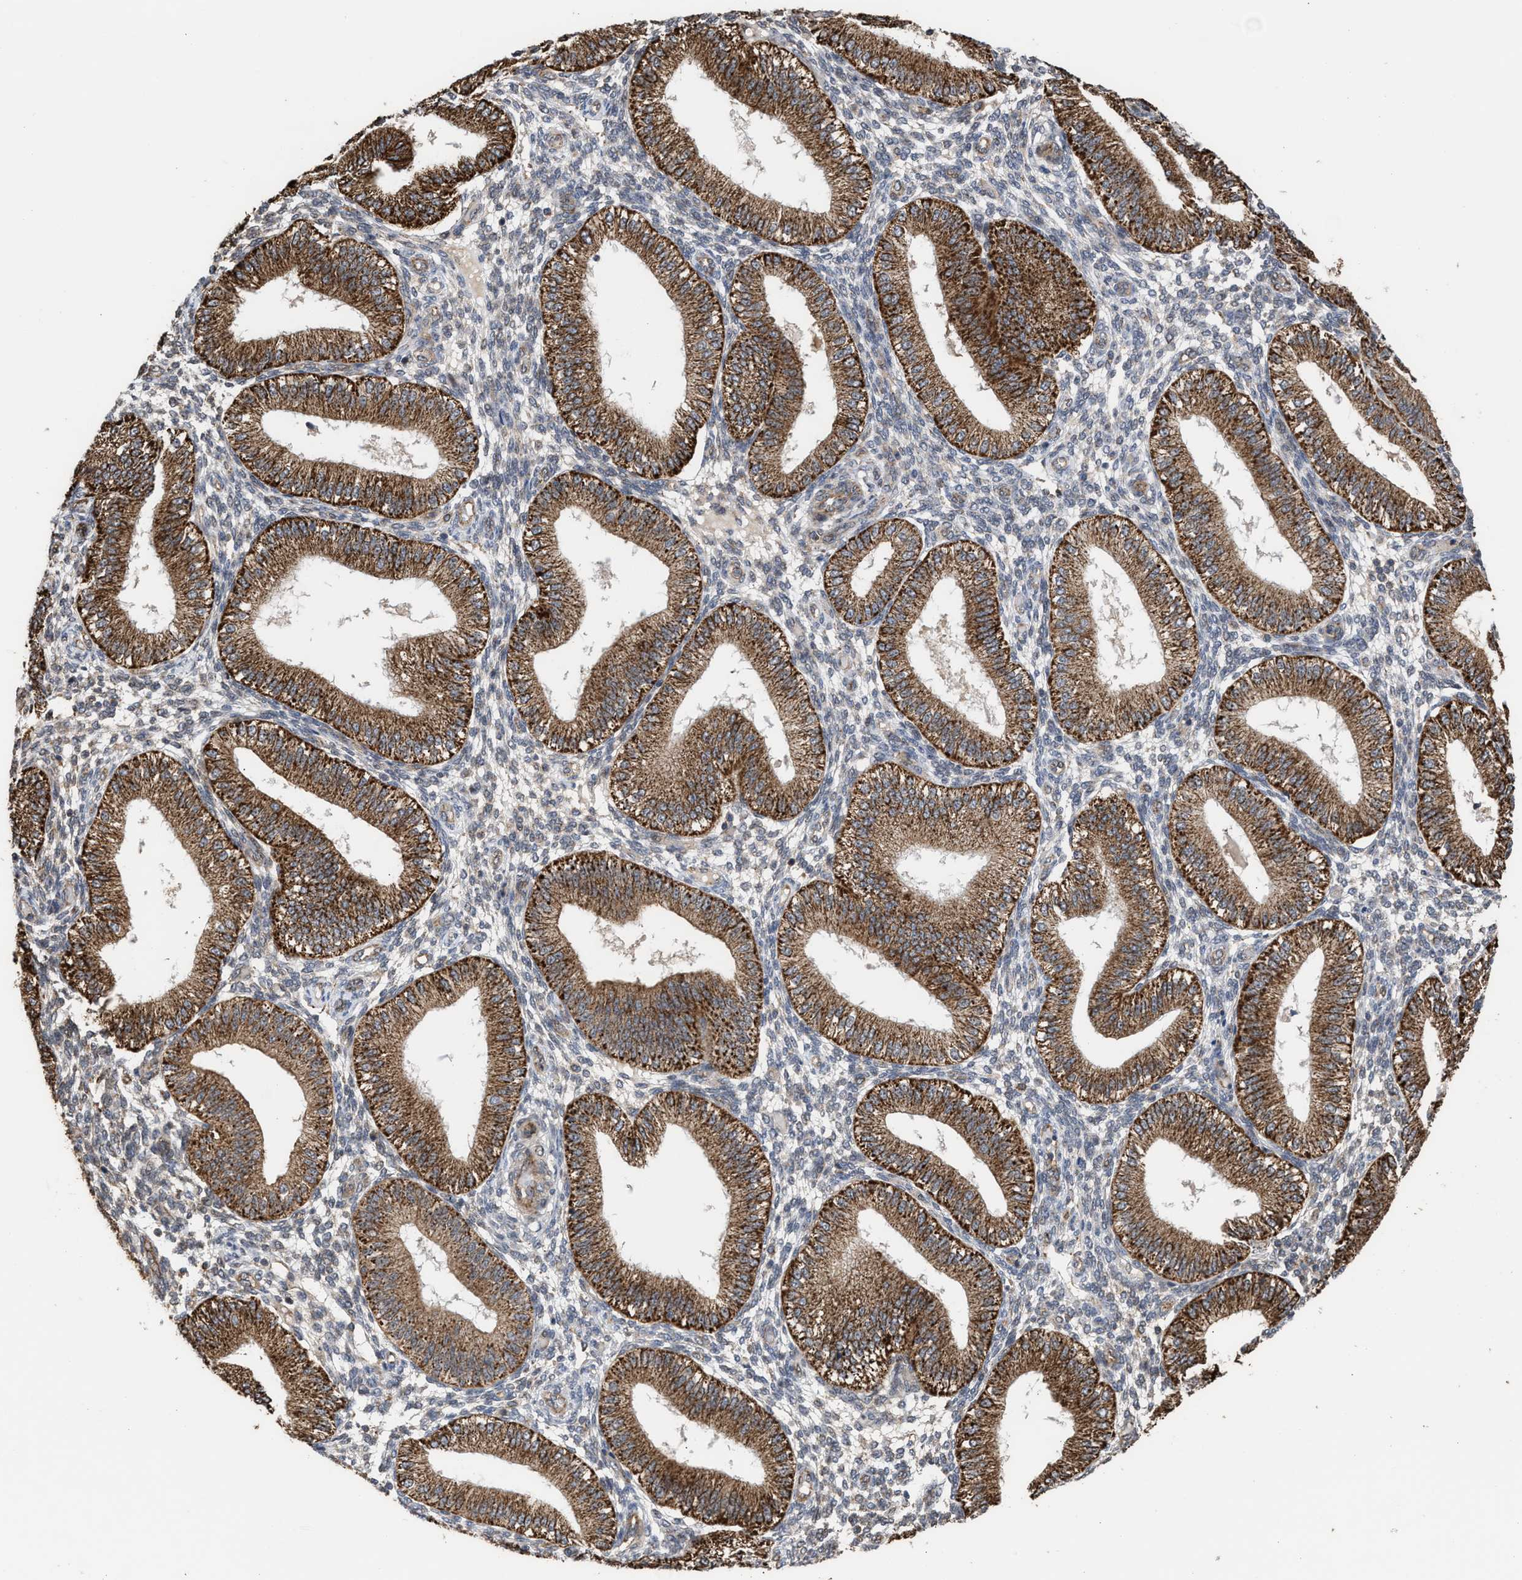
{"staining": {"intensity": "weak", "quantity": "<25%", "location": "cytoplasmic/membranous"}, "tissue": "endometrium", "cell_type": "Cells in endometrial stroma", "image_type": "normal", "snomed": [{"axis": "morphology", "description": "Normal tissue, NOS"}, {"axis": "topography", "description": "Endometrium"}], "caption": "The photomicrograph displays no staining of cells in endometrial stroma in normal endometrium.", "gene": "EXOSC2", "patient": {"sex": "female", "age": 39}}